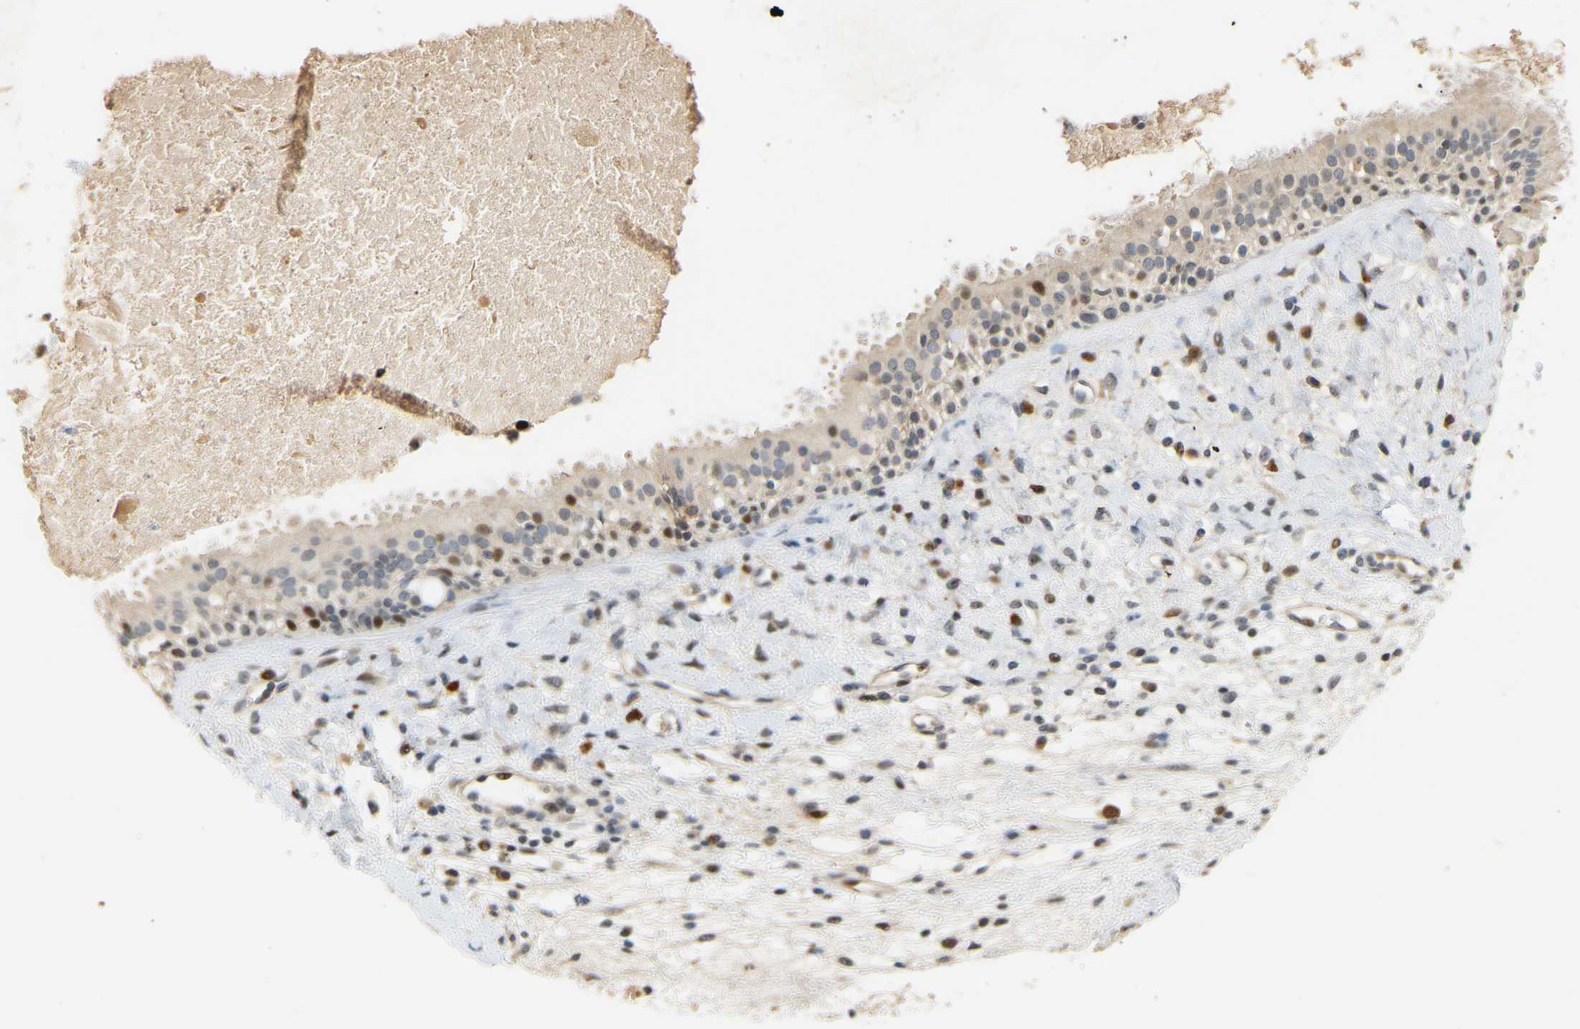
{"staining": {"intensity": "moderate", "quantity": "25%-75%", "location": "cytoplasmic/membranous,nuclear"}, "tissue": "nasopharynx", "cell_type": "Respiratory epithelial cells", "image_type": "normal", "snomed": [{"axis": "morphology", "description": "Normal tissue, NOS"}, {"axis": "topography", "description": "Nasopharynx"}], "caption": "Normal nasopharynx shows moderate cytoplasmic/membranous,nuclear expression in approximately 25%-75% of respiratory epithelial cells, visualized by immunohistochemistry.", "gene": "PTPN4", "patient": {"sex": "male", "age": 22}}